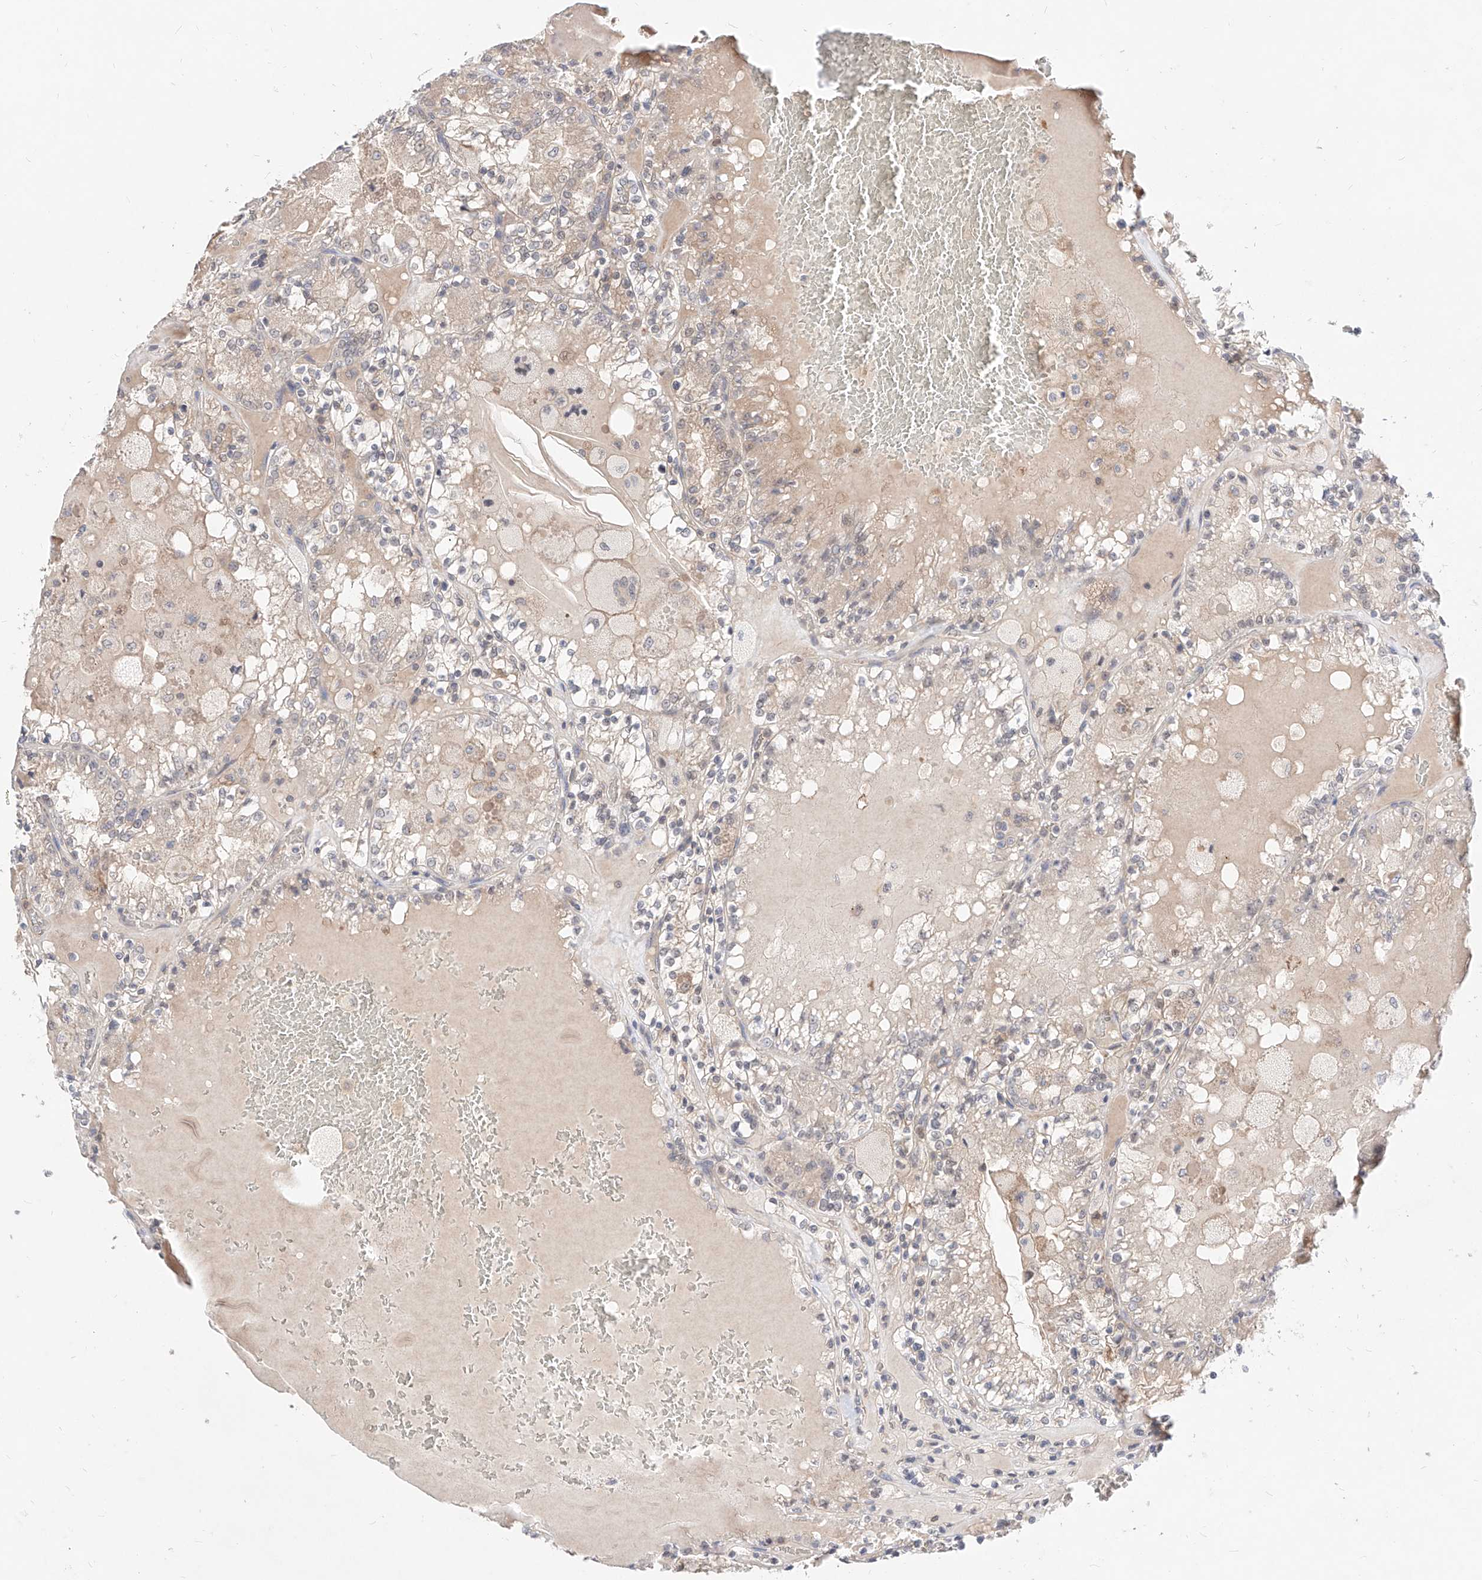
{"staining": {"intensity": "negative", "quantity": "none", "location": "none"}, "tissue": "renal cancer", "cell_type": "Tumor cells", "image_type": "cancer", "snomed": [{"axis": "morphology", "description": "Adenocarcinoma, NOS"}, {"axis": "topography", "description": "Kidney"}], "caption": "The immunohistochemistry (IHC) photomicrograph has no significant expression in tumor cells of renal adenocarcinoma tissue. The staining is performed using DAB brown chromogen with nuclei counter-stained in using hematoxylin.", "gene": "TSNAX", "patient": {"sex": "female", "age": 56}}